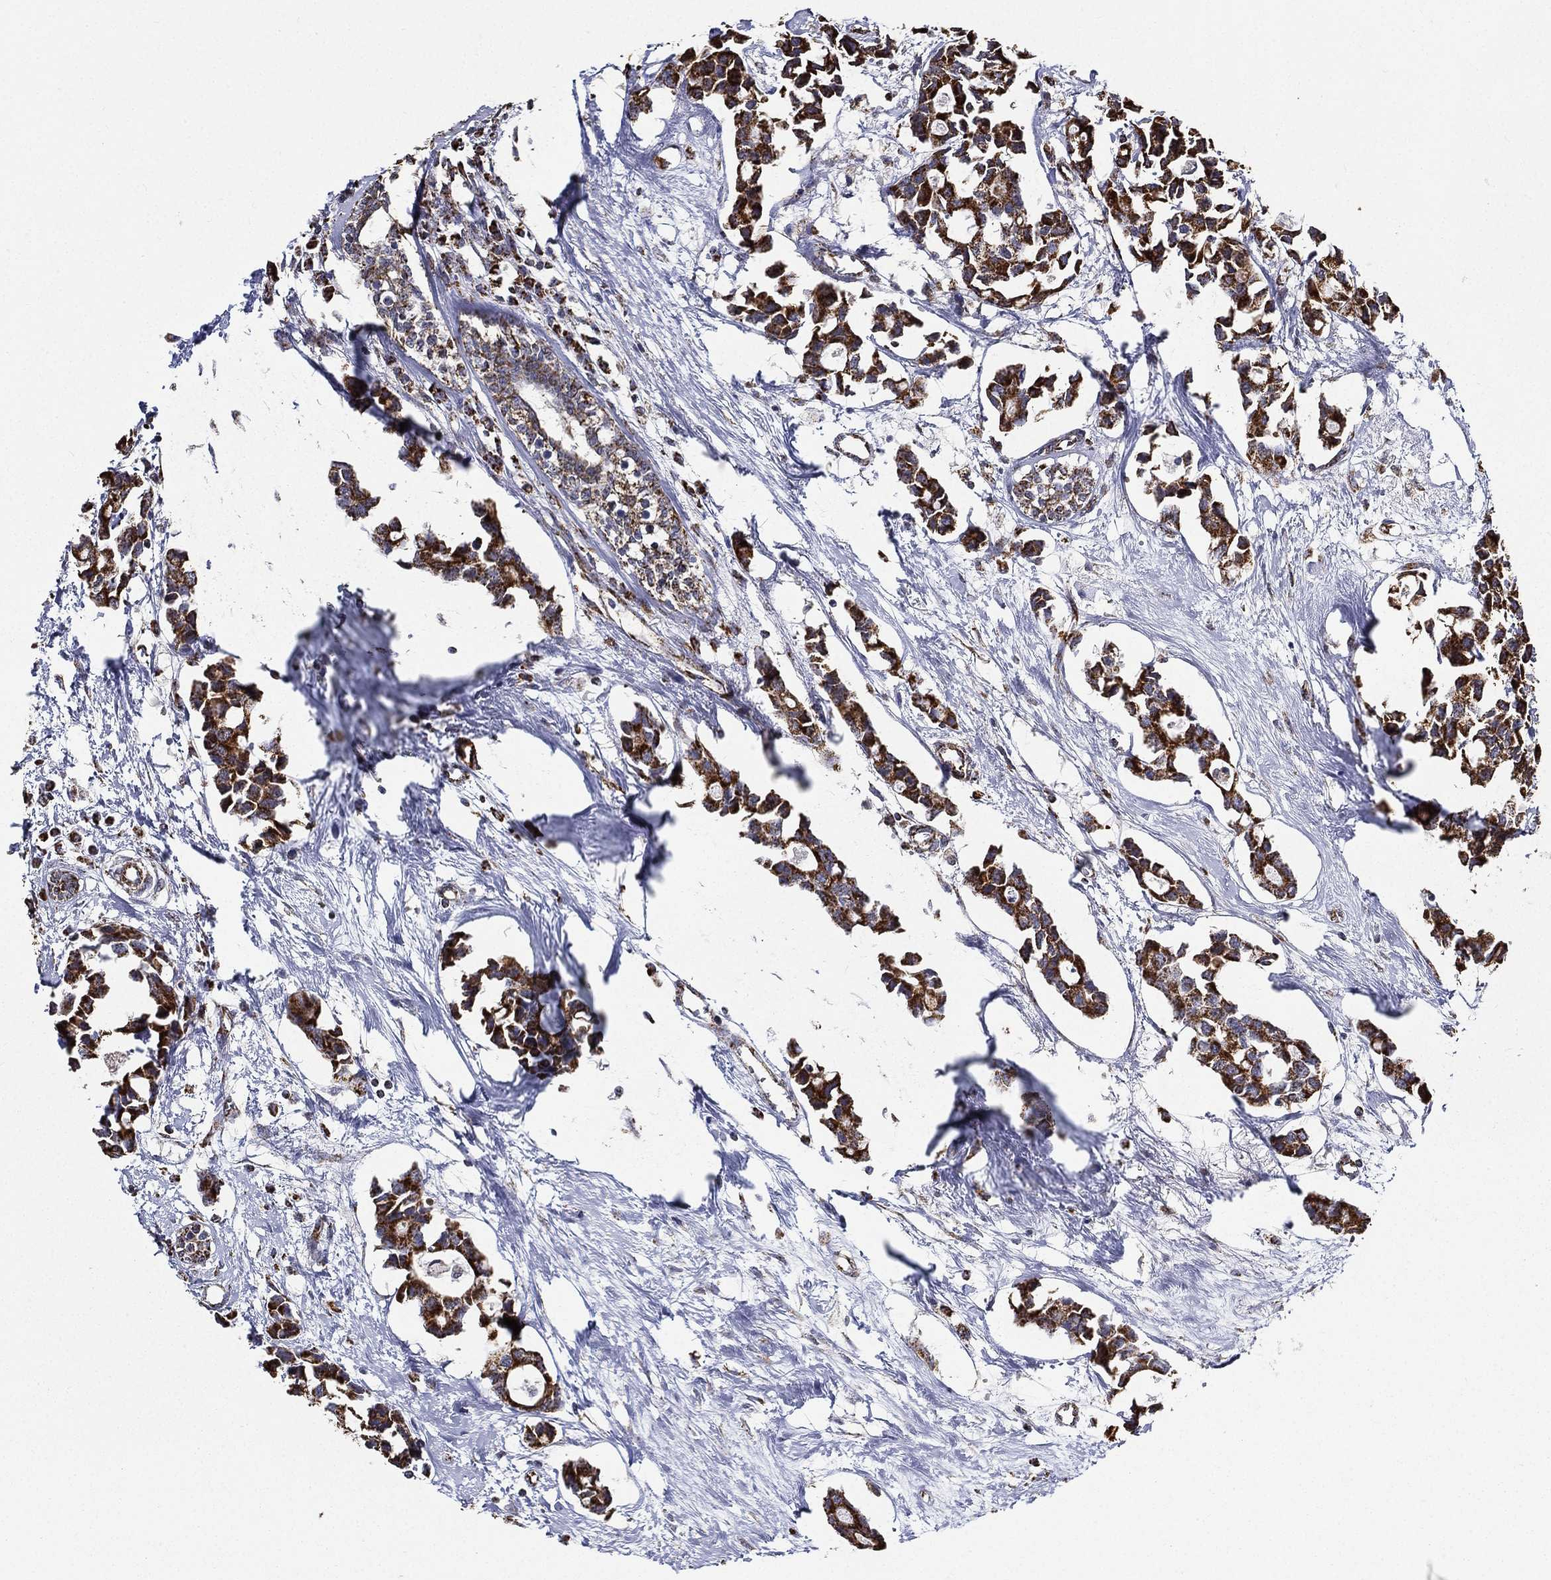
{"staining": {"intensity": "strong", "quantity": ">75%", "location": "cytoplasmic/membranous"}, "tissue": "breast cancer", "cell_type": "Tumor cells", "image_type": "cancer", "snomed": [{"axis": "morphology", "description": "Duct carcinoma"}, {"axis": "topography", "description": "Breast"}], "caption": "IHC of breast invasive ductal carcinoma exhibits high levels of strong cytoplasmic/membranous staining in approximately >75% of tumor cells.", "gene": "NDUFAB1", "patient": {"sex": "female", "age": 83}}